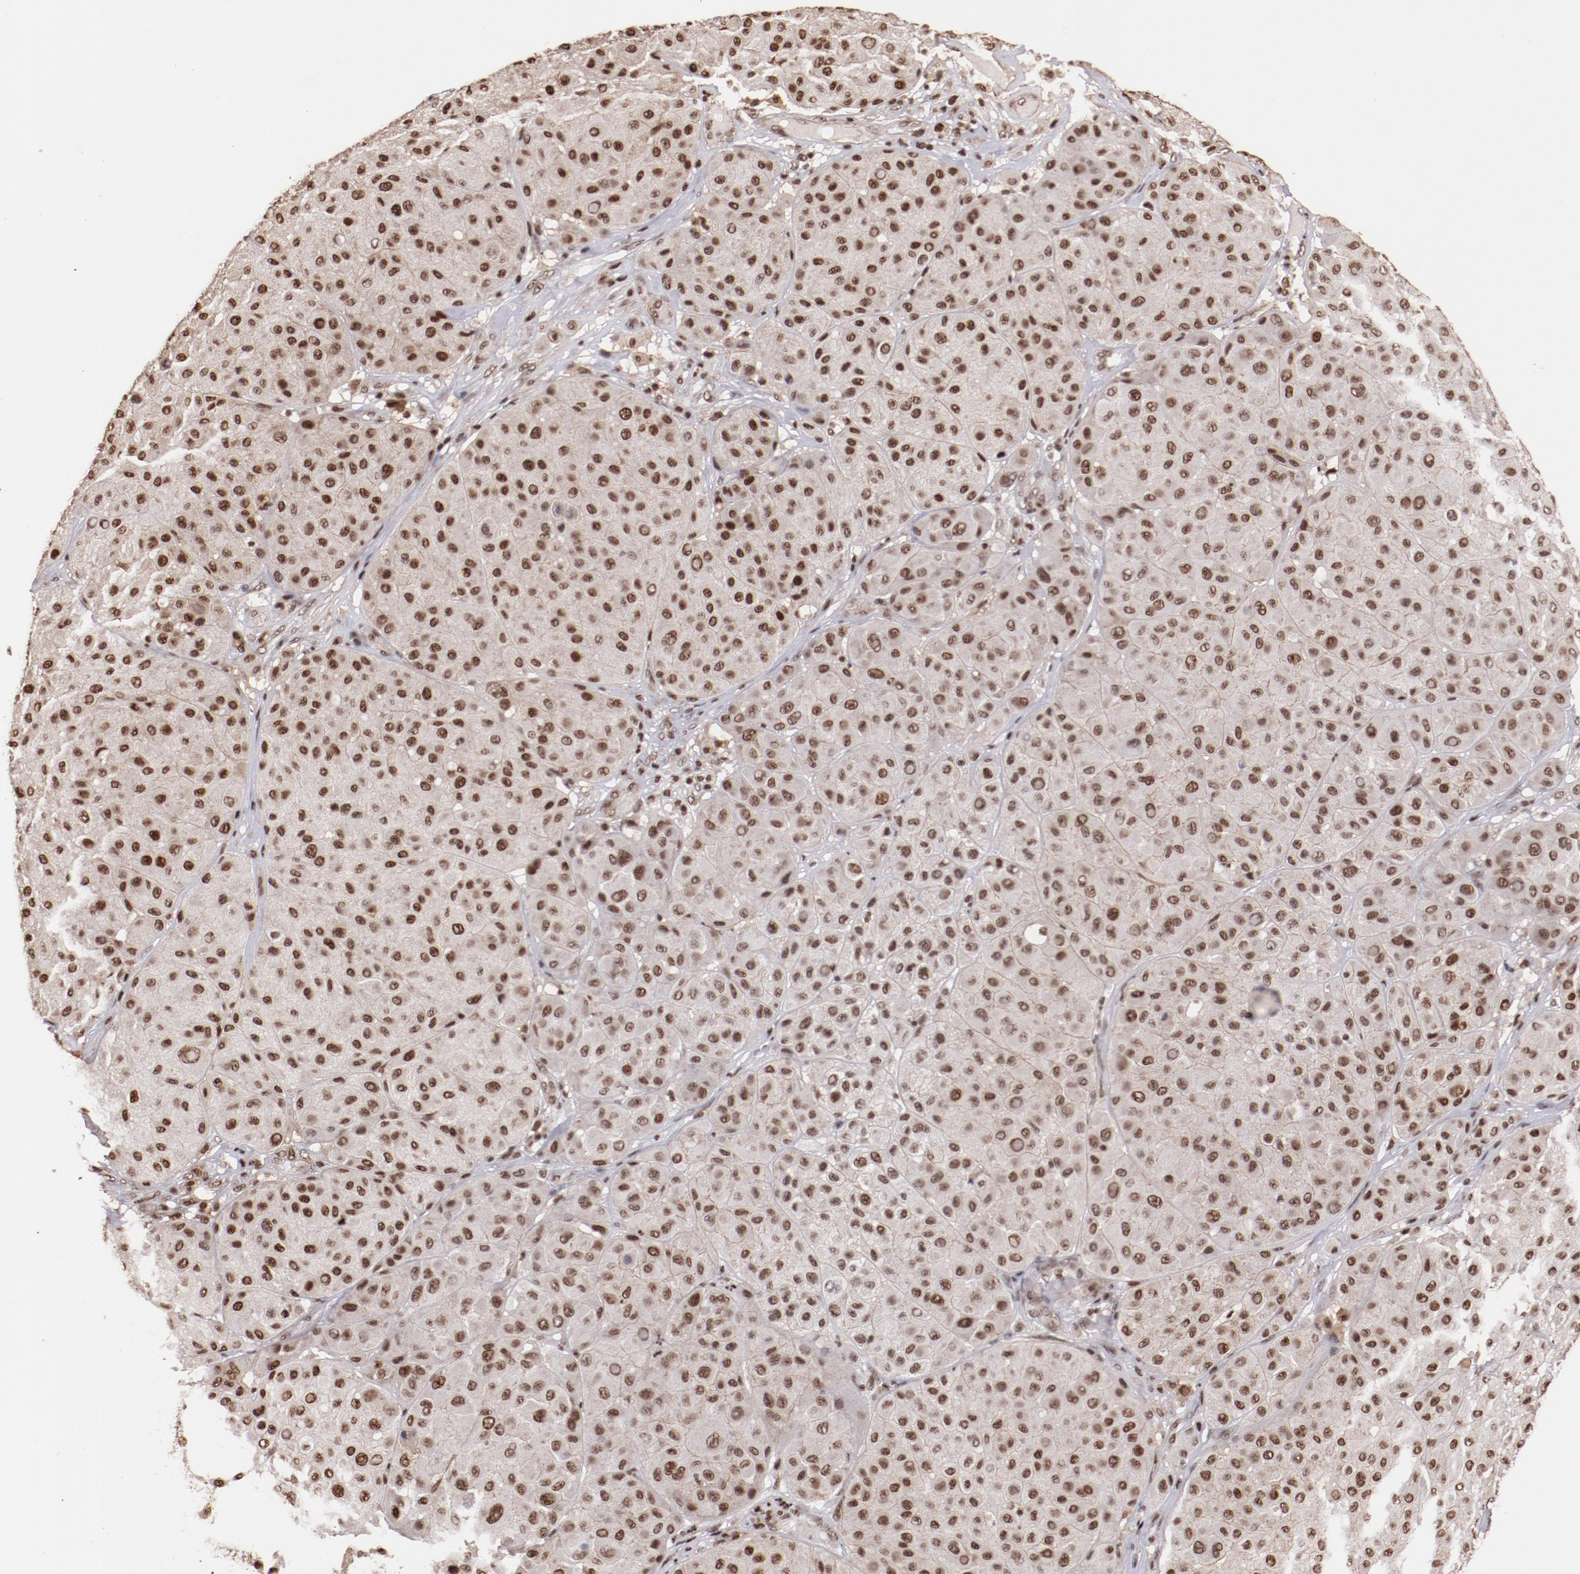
{"staining": {"intensity": "moderate", "quantity": ">75%", "location": "nuclear"}, "tissue": "melanoma", "cell_type": "Tumor cells", "image_type": "cancer", "snomed": [{"axis": "morphology", "description": "Normal tissue, NOS"}, {"axis": "morphology", "description": "Malignant melanoma, Metastatic site"}, {"axis": "topography", "description": "Skin"}], "caption": "A medium amount of moderate nuclear positivity is present in approximately >75% of tumor cells in melanoma tissue.", "gene": "STAG2", "patient": {"sex": "male", "age": 41}}